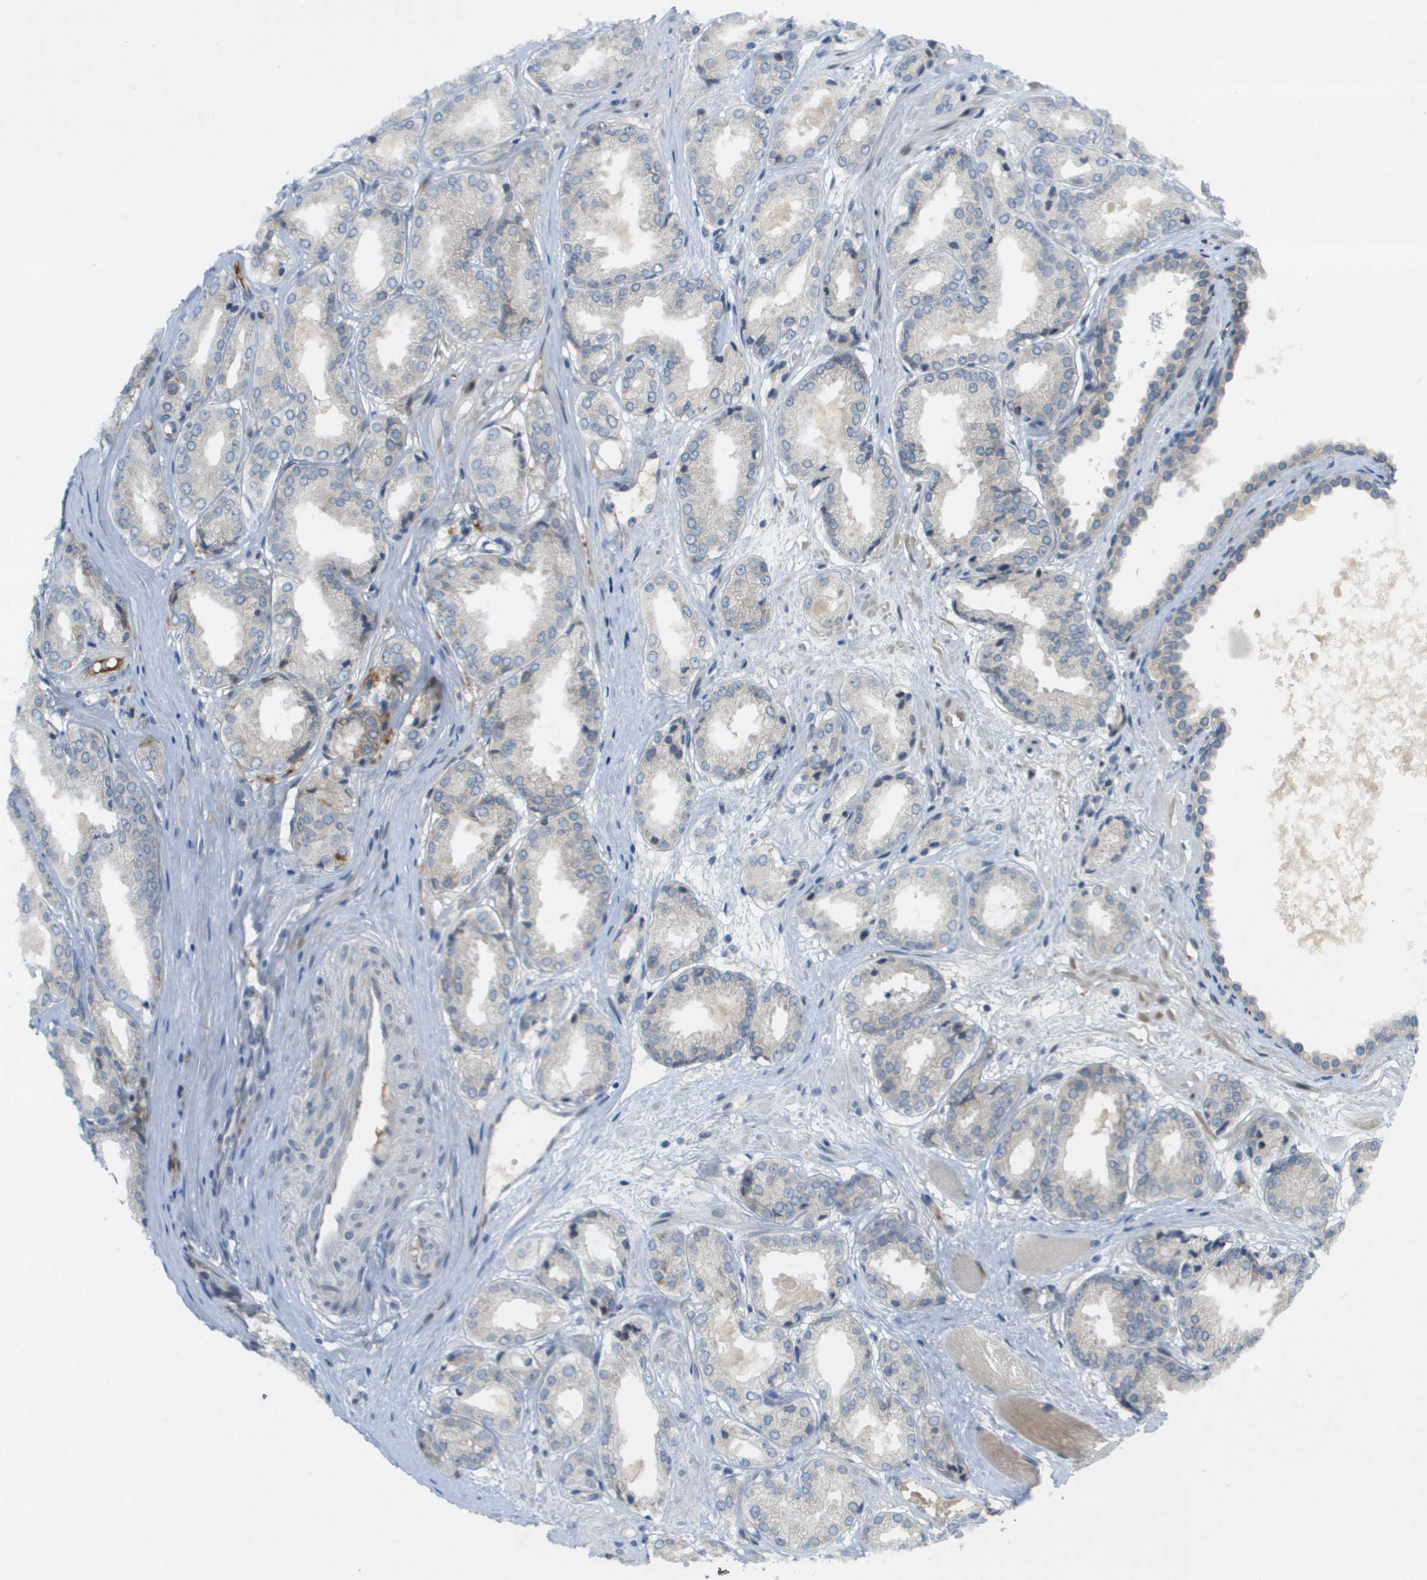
{"staining": {"intensity": "negative", "quantity": "none", "location": "none"}, "tissue": "prostate cancer", "cell_type": "Tumor cells", "image_type": "cancer", "snomed": [{"axis": "morphology", "description": "Adenocarcinoma, Low grade"}, {"axis": "topography", "description": "Prostate"}], "caption": "An immunohistochemistry (IHC) histopathology image of prostate cancer (adenocarcinoma (low-grade)) is shown. There is no staining in tumor cells of prostate cancer (adenocarcinoma (low-grade)).", "gene": "CACNB4", "patient": {"sex": "male", "age": 57}}